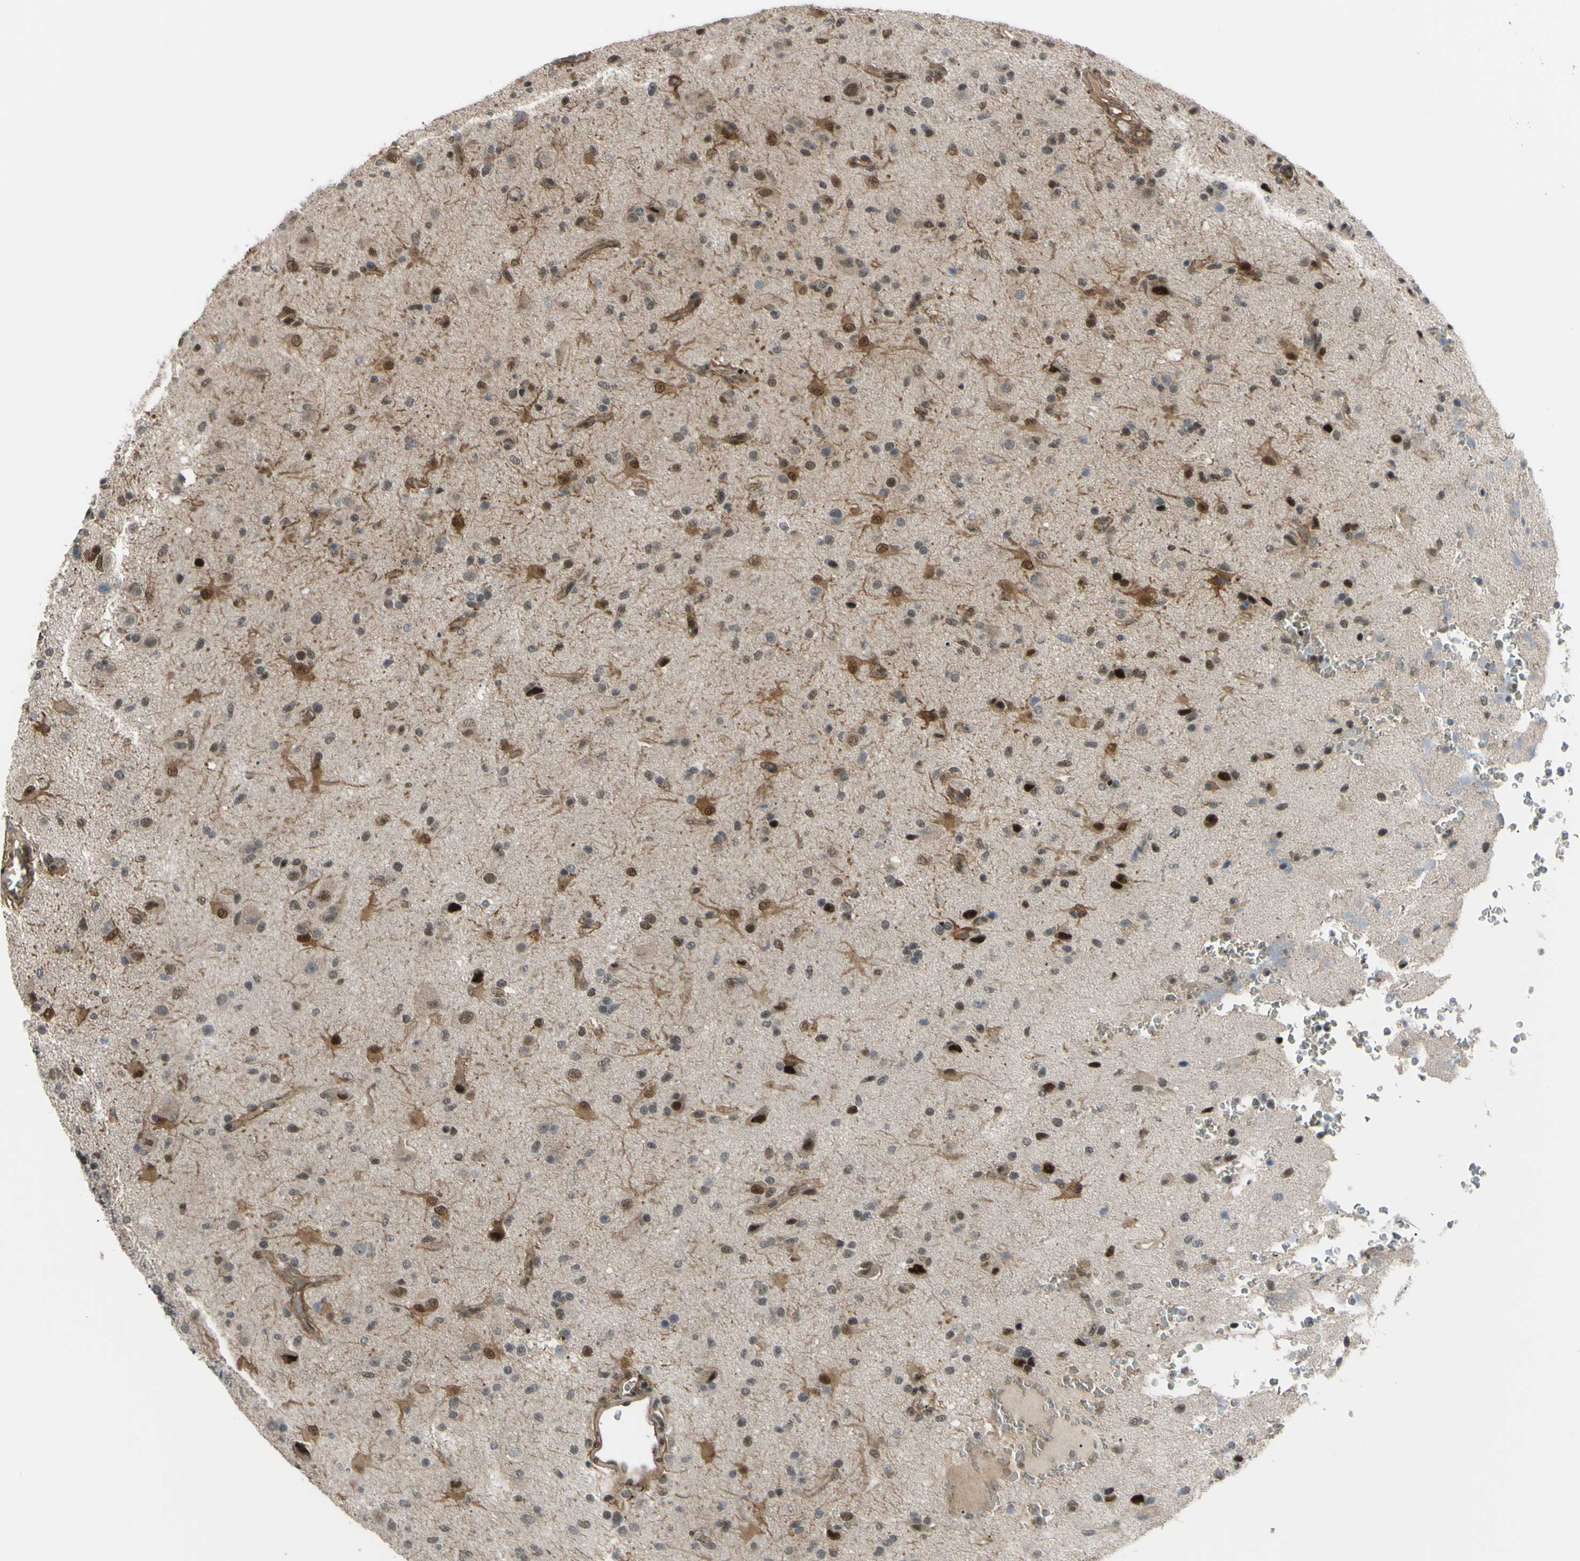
{"staining": {"intensity": "moderate", "quantity": ">75%", "location": "cytoplasmic/membranous,nuclear"}, "tissue": "glioma", "cell_type": "Tumor cells", "image_type": "cancer", "snomed": [{"axis": "morphology", "description": "Glioma, malignant, High grade"}, {"axis": "topography", "description": "Brain"}], "caption": "The histopathology image shows a brown stain indicating the presence of a protein in the cytoplasmic/membranous and nuclear of tumor cells in high-grade glioma (malignant).", "gene": "THAP12", "patient": {"sex": "male", "age": 71}}